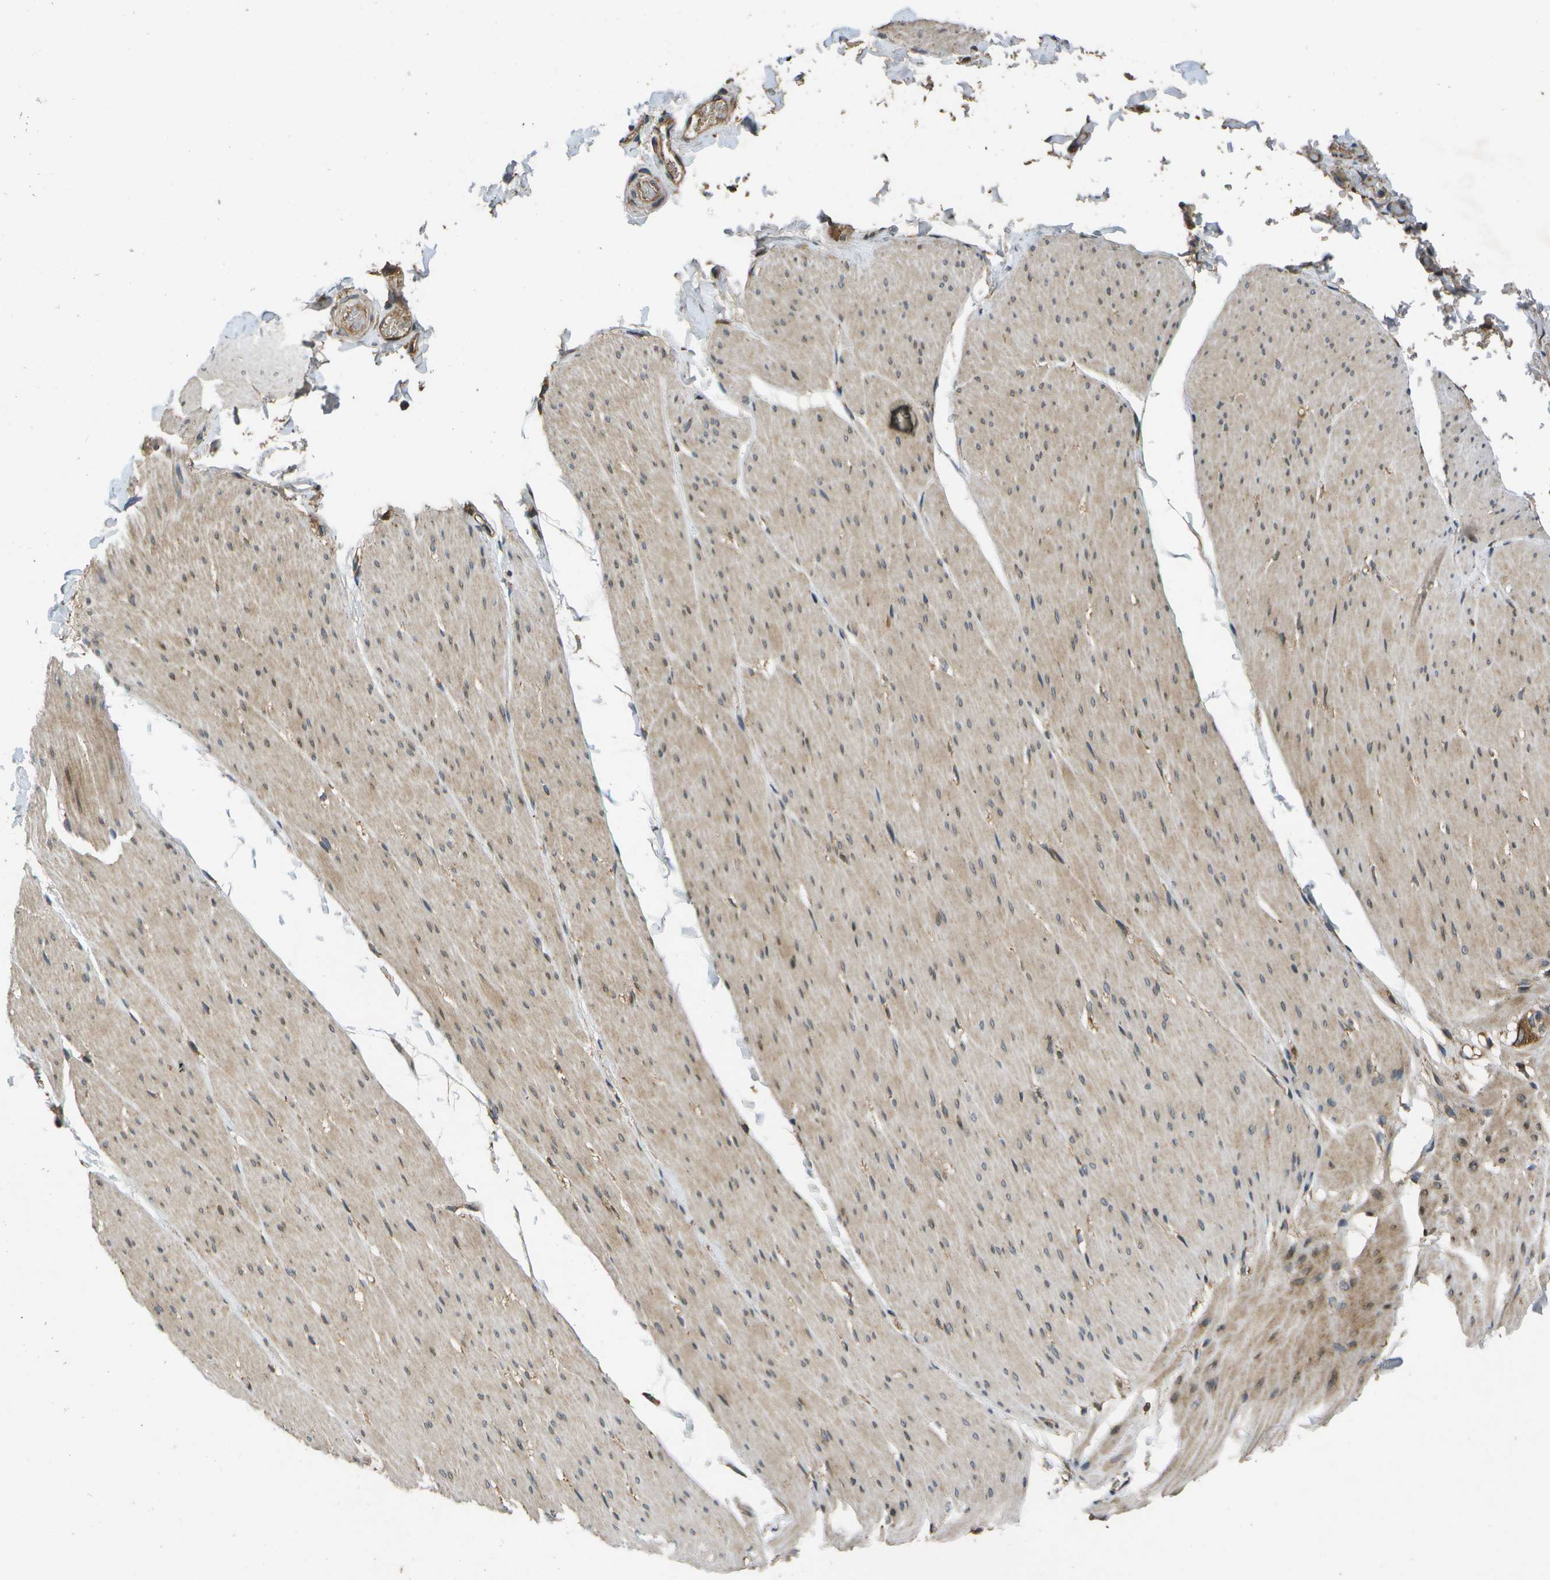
{"staining": {"intensity": "weak", "quantity": ">75%", "location": "cytoplasmic/membranous"}, "tissue": "smooth muscle", "cell_type": "Smooth muscle cells", "image_type": "normal", "snomed": [{"axis": "morphology", "description": "Normal tissue, NOS"}, {"axis": "topography", "description": "Smooth muscle"}, {"axis": "topography", "description": "Colon"}], "caption": "This is a photomicrograph of immunohistochemistry (IHC) staining of normal smooth muscle, which shows weak expression in the cytoplasmic/membranous of smooth muscle cells.", "gene": "HFE", "patient": {"sex": "male", "age": 67}}